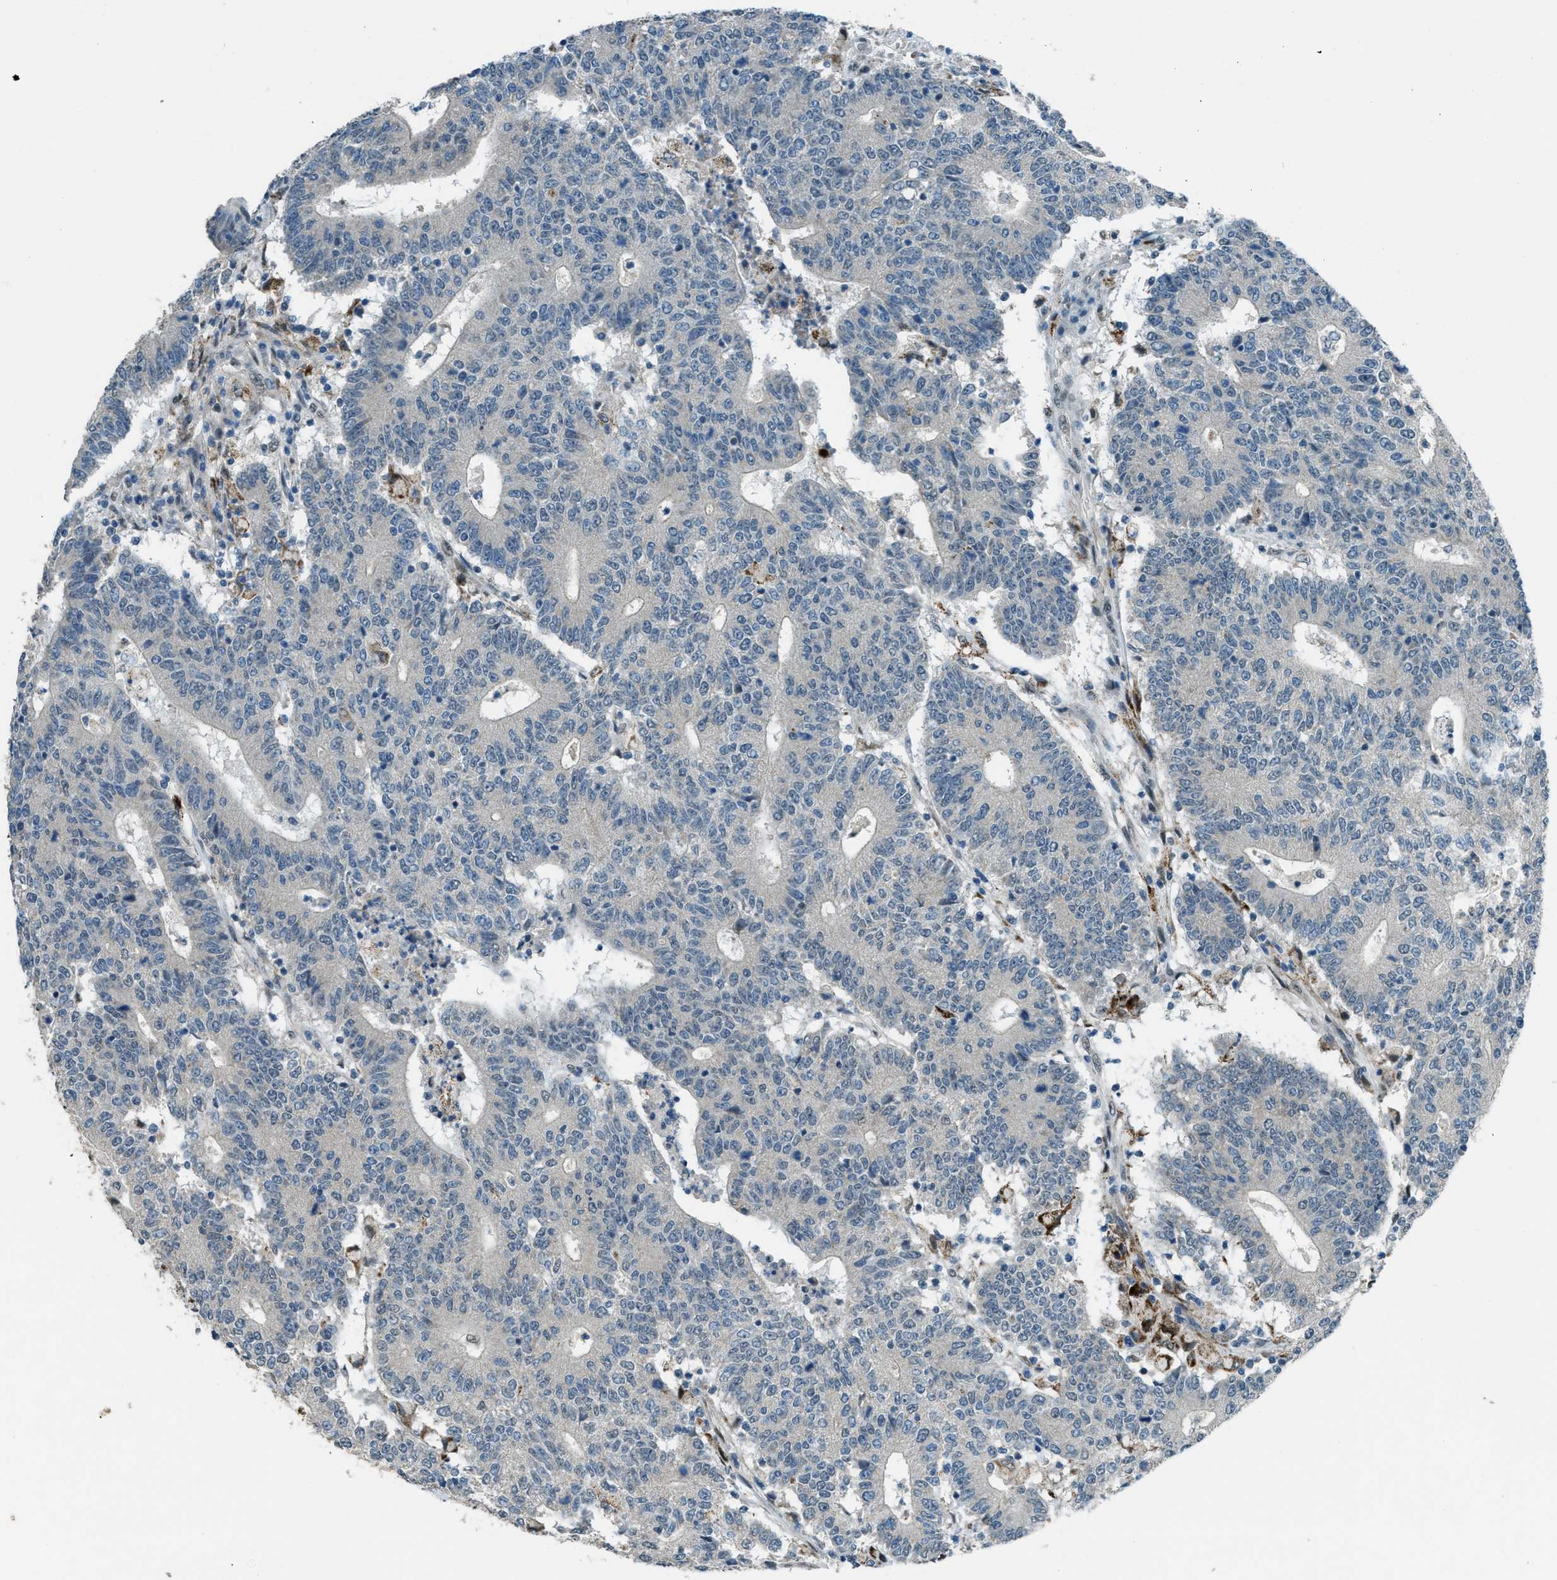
{"staining": {"intensity": "negative", "quantity": "none", "location": "none"}, "tissue": "colorectal cancer", "cell_type": "Tumor cells", "image_type": "cancer", "snomed": [{"axis": "morphology", "description": "Normal tissue, NOS"}, {"axis": "morphology", "description": "Adenocarcinoma, NOS"}, {"axis": "topography", "description": "Colon"}], "caption": "Immunohistochemistry (IHC) photomicrograph of neoplastic tissue: human adenocarcinoma (colorectal) stained with DAB exhibits no significant protein staining in tumor cells. (Brightfield microscopy of DAB (3,3'-diaminobenzidine) immunohistochemistry at high magnification).", "gene": "NPEPL1", "patient": {"sex": "female", "age": 75}}